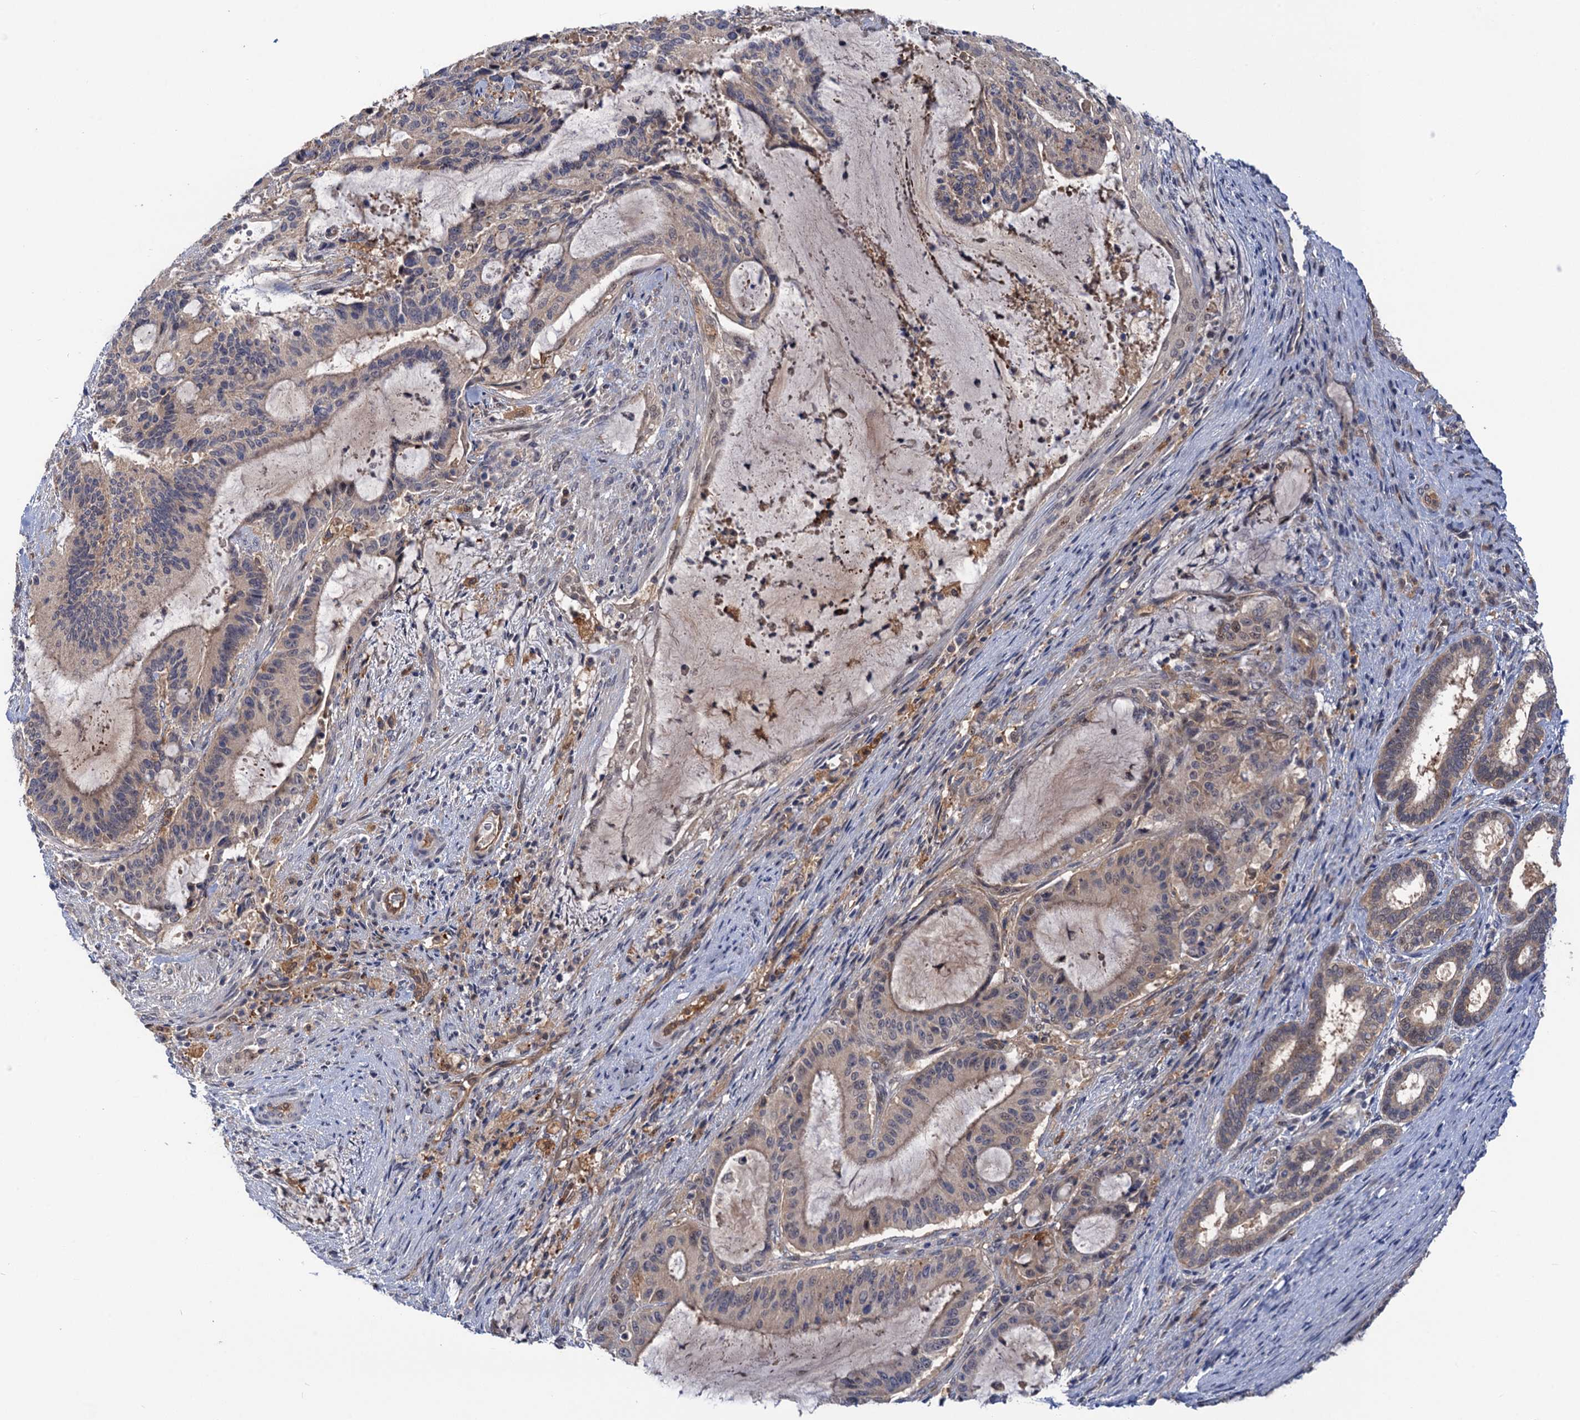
{"staining": {"intensity": "negative", "quantity": "none", "location": "none"}, "tissue": "liver cancer", "cell_type": "Tumor cells", "image_type": "cancer", "snomed": [{"axis": "morphology", "description": "Normal tissue, NOS"}, {"axis": "morphology", "description": "Cholangiocarcinoma"}, {"axis": "topography", "description": "Liver"}, {"axis": "topography", "description": "Peripheral nerve tissue"}], "caption": "A micrograph of human liver cancer (cholangiocarcinoma) is negative for staining in tumor cells.", "gene": "NEK8", "patient": {"sex": "female", "age": 73}}